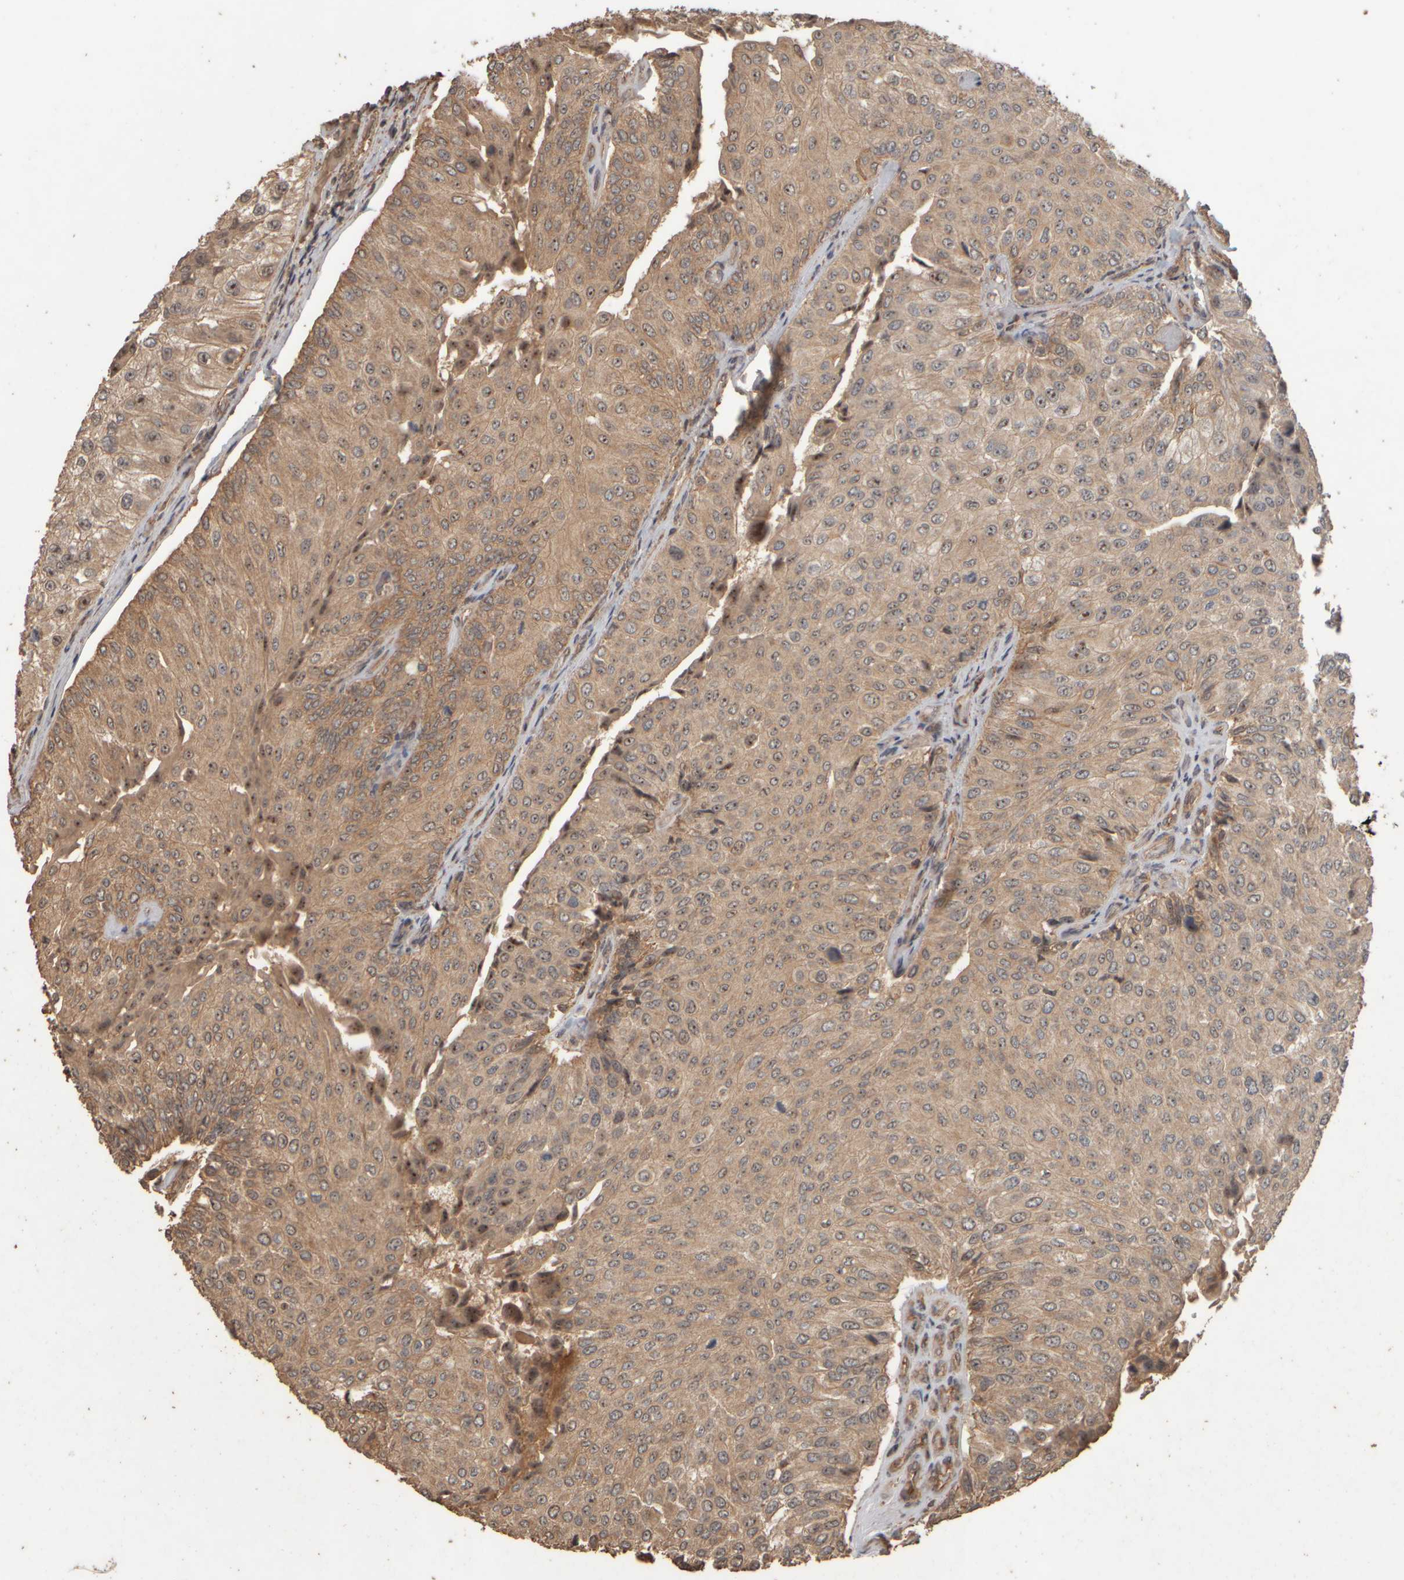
{"staining": {"intensity": "moderate", "quantity": ">75%", "location": "cytoplasmic/membranous,nuclear"}, "tissue": "urothelial cancer", "cell_type": "Tumor cells", "image_type": "cancer", "snomed": [{"axis": "morphology", "description": "Urothelial carcinoma, High grade"}, {"axis": "topography", "description": "Kidney"}, {"axis": "topography", "description": "Urinary bladder"}], "caption": "High-magnification brightfield microscopy of high-grade urothelial carcinoma stained with DAB (brown) and counterstained with hematoxylin (blue). tumor cells exhibit moderate cytoplasmic/membranous and nuclear expression is present in approximately>75% of cells.", "gene": "SPHK1", "patient": {"sex": "male", "age": 77}}